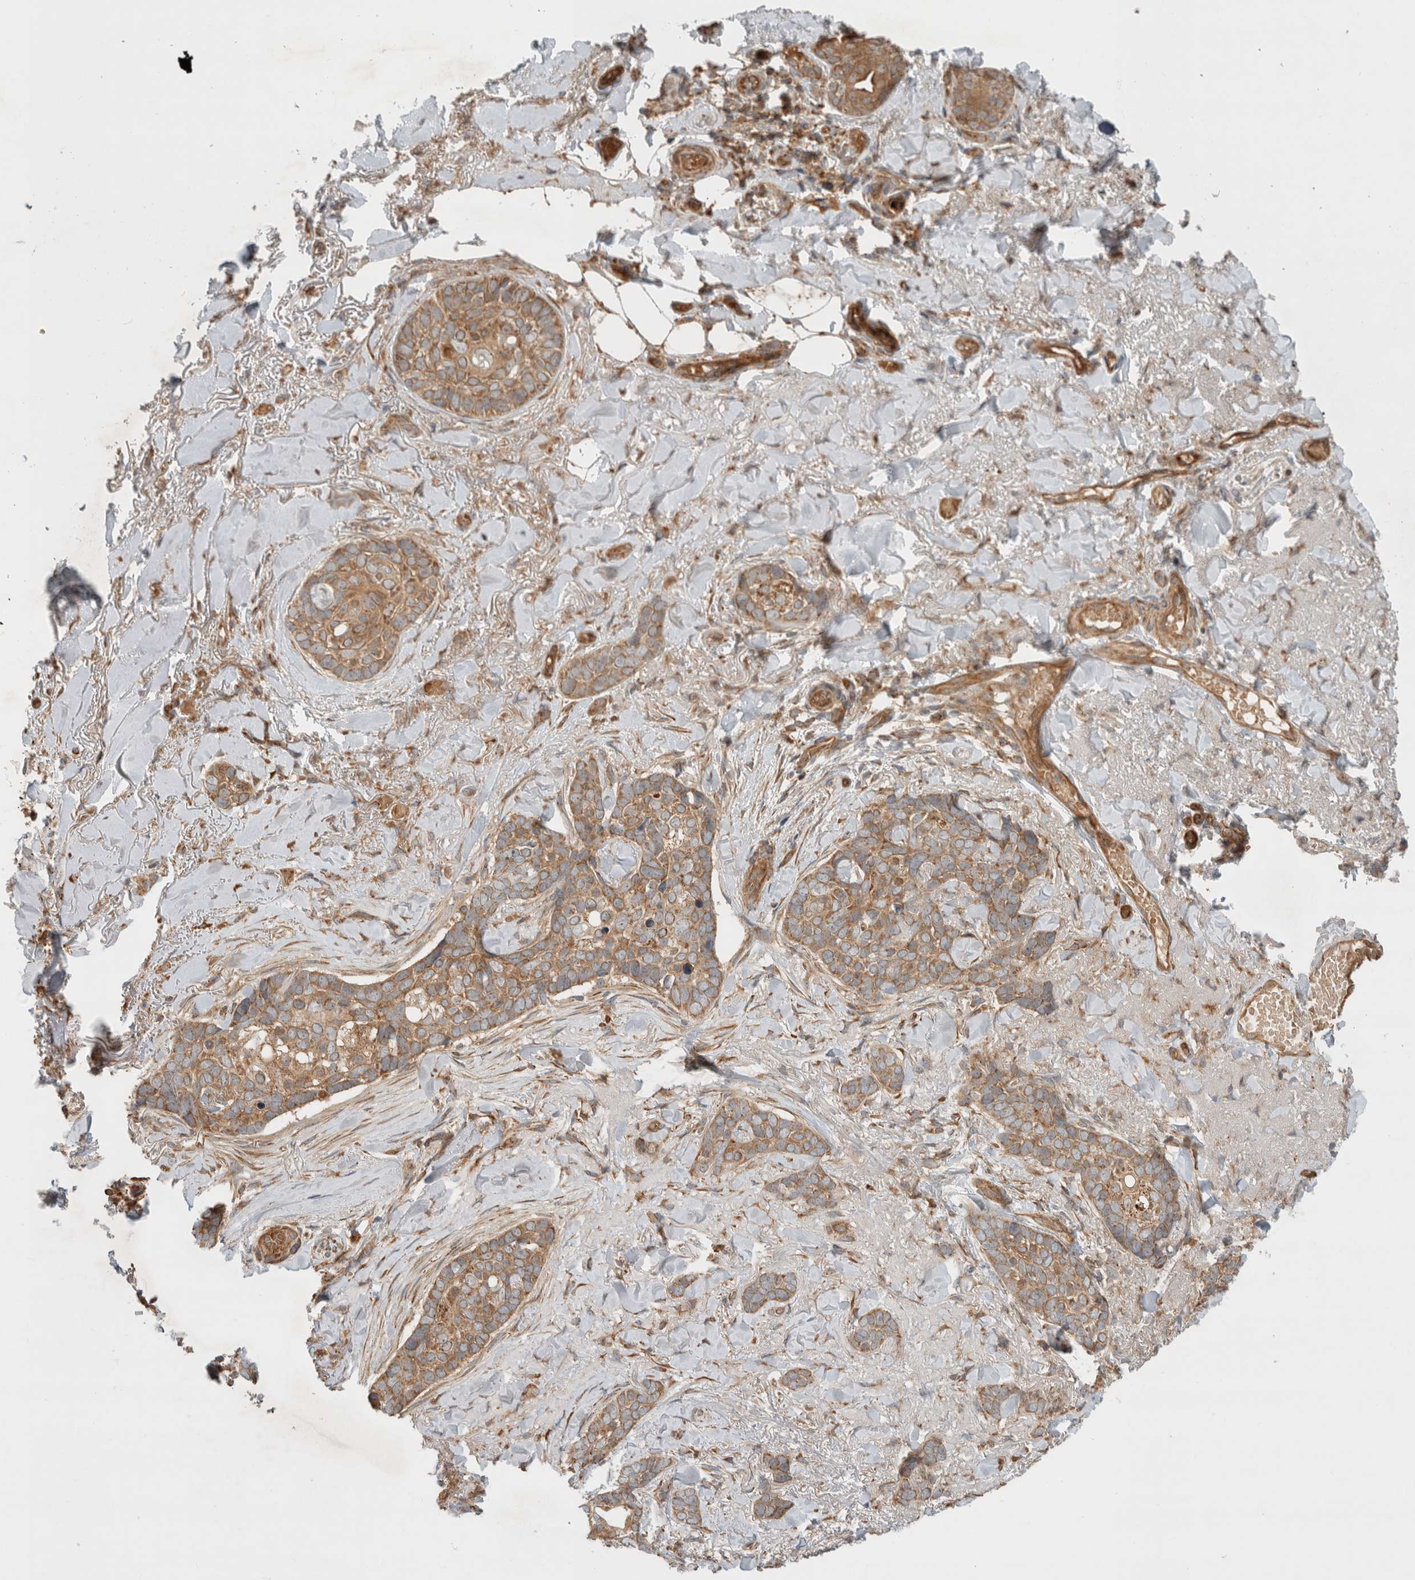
{"staining": {"intensity": "moderate", "quantity": ">75%", "location": "cytoplasmic/membranous"}, "tissue": "skin cancer", "cell_type": "Tumor cells", "image_type": "cancer", "snomed": [{"axis": "morphology", "description": "Basal cell carcinoma"}, {"axis": "topography", "description": "Skin"}], "caption": "Moderate cytoplasmic/membranous protein positivity is appreciated in about >75% of tumor cells in skin cancer (basal cell carcinoma).", "gene": "TUBD1", "patient": {"sex": "female", "age": 82}}